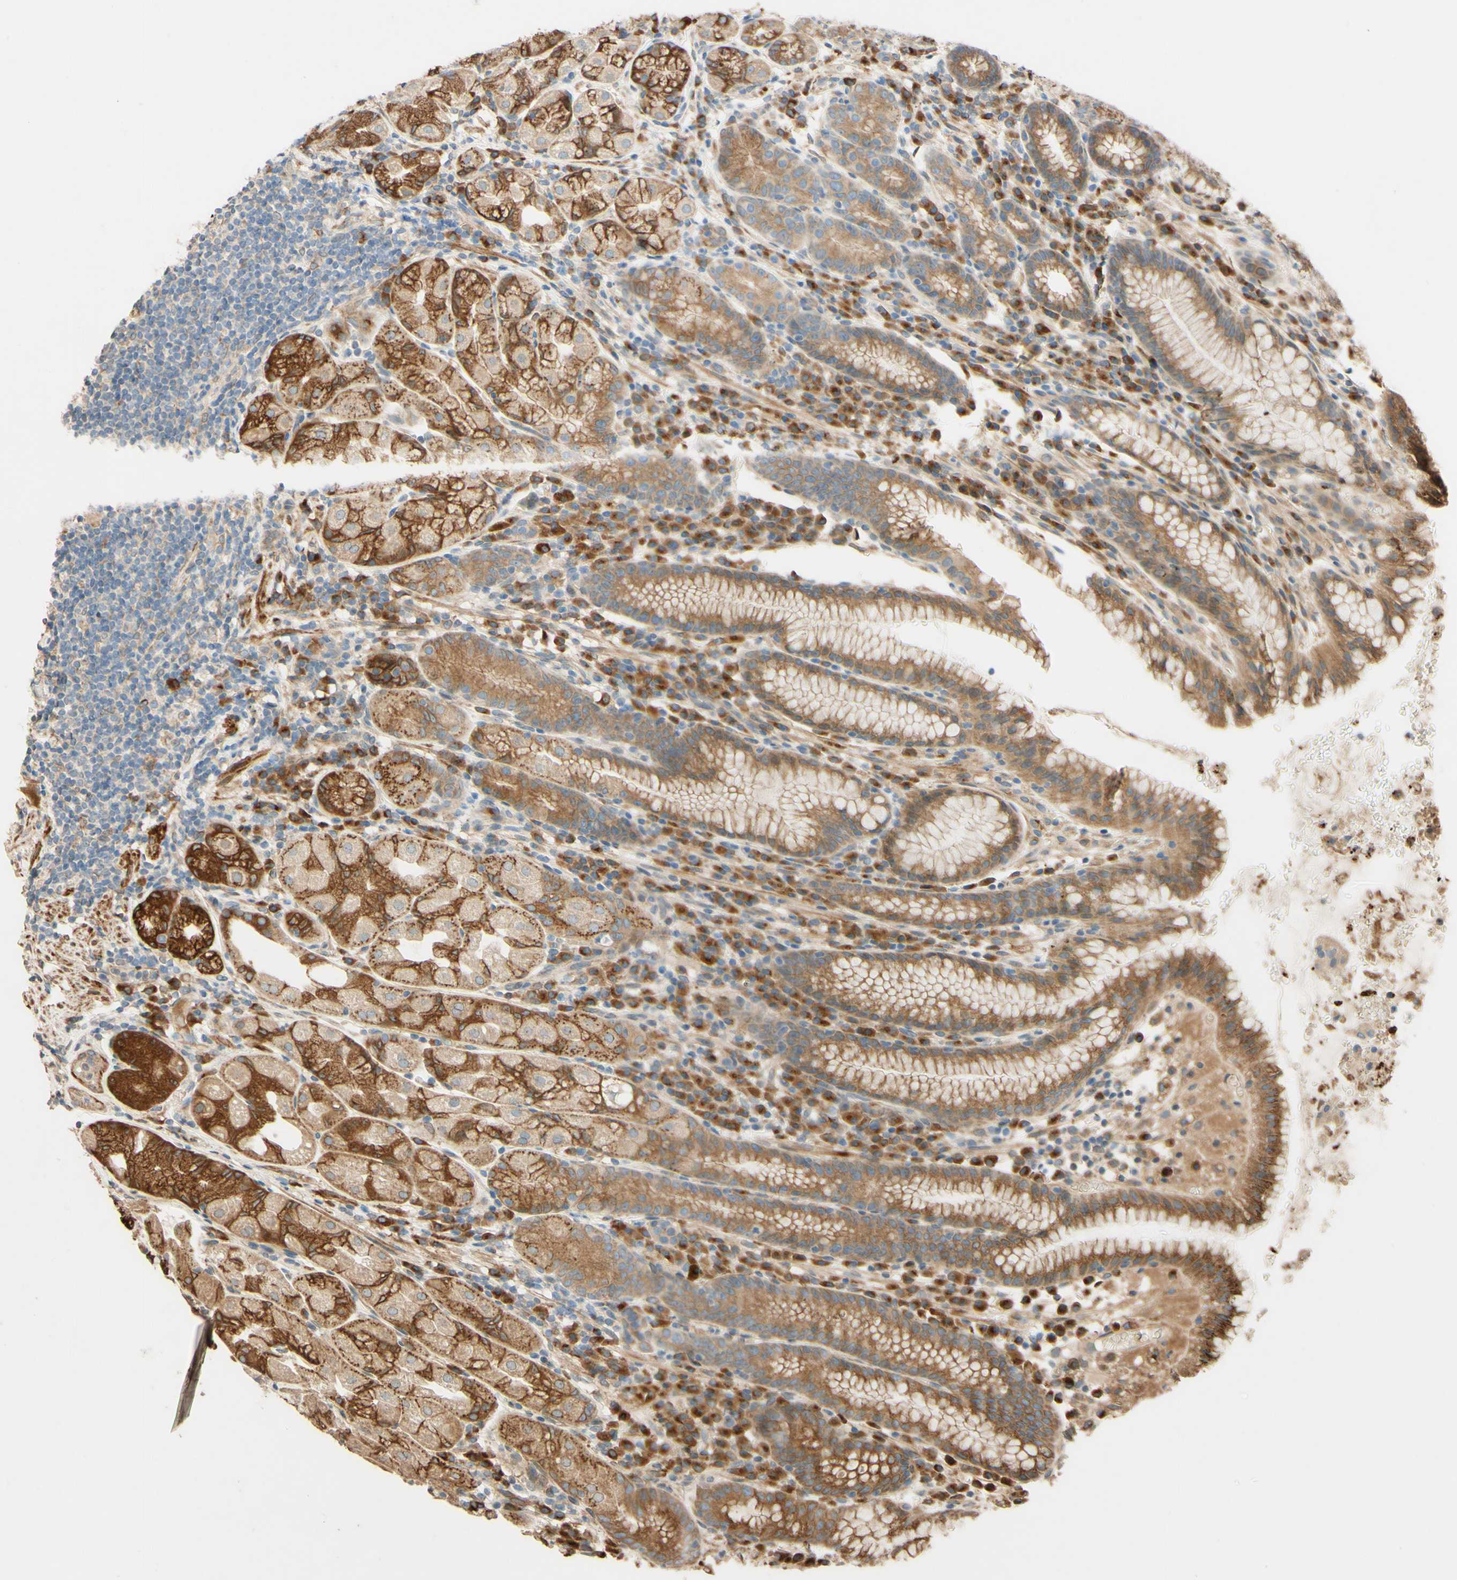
{"staining": {"intensity": "moderate", "quantity": ">75%", "location": "cytoplasmic/membranous"}, "tissue": "stomach", "cell_type": "Glandular cells", "image_type": "normal", "snomed": [{"axis": "morphology", "description": "Normal tissue, NOS"}, {"axis": "topography", "description": "Stomach, lower"}], "caption": "Protein expression by IHC shows moderate cytoplasmic/membranous positivity in about >75% of glandular cells in normal stomach. (Stains: DAB (3,3'-diaminobenzidine) in brown, nuclei in blue, Microscopy: brightfield microscopy at high magnification).", "gene": "PTPRU", "patient": {"sex": "male", "age": 52}}